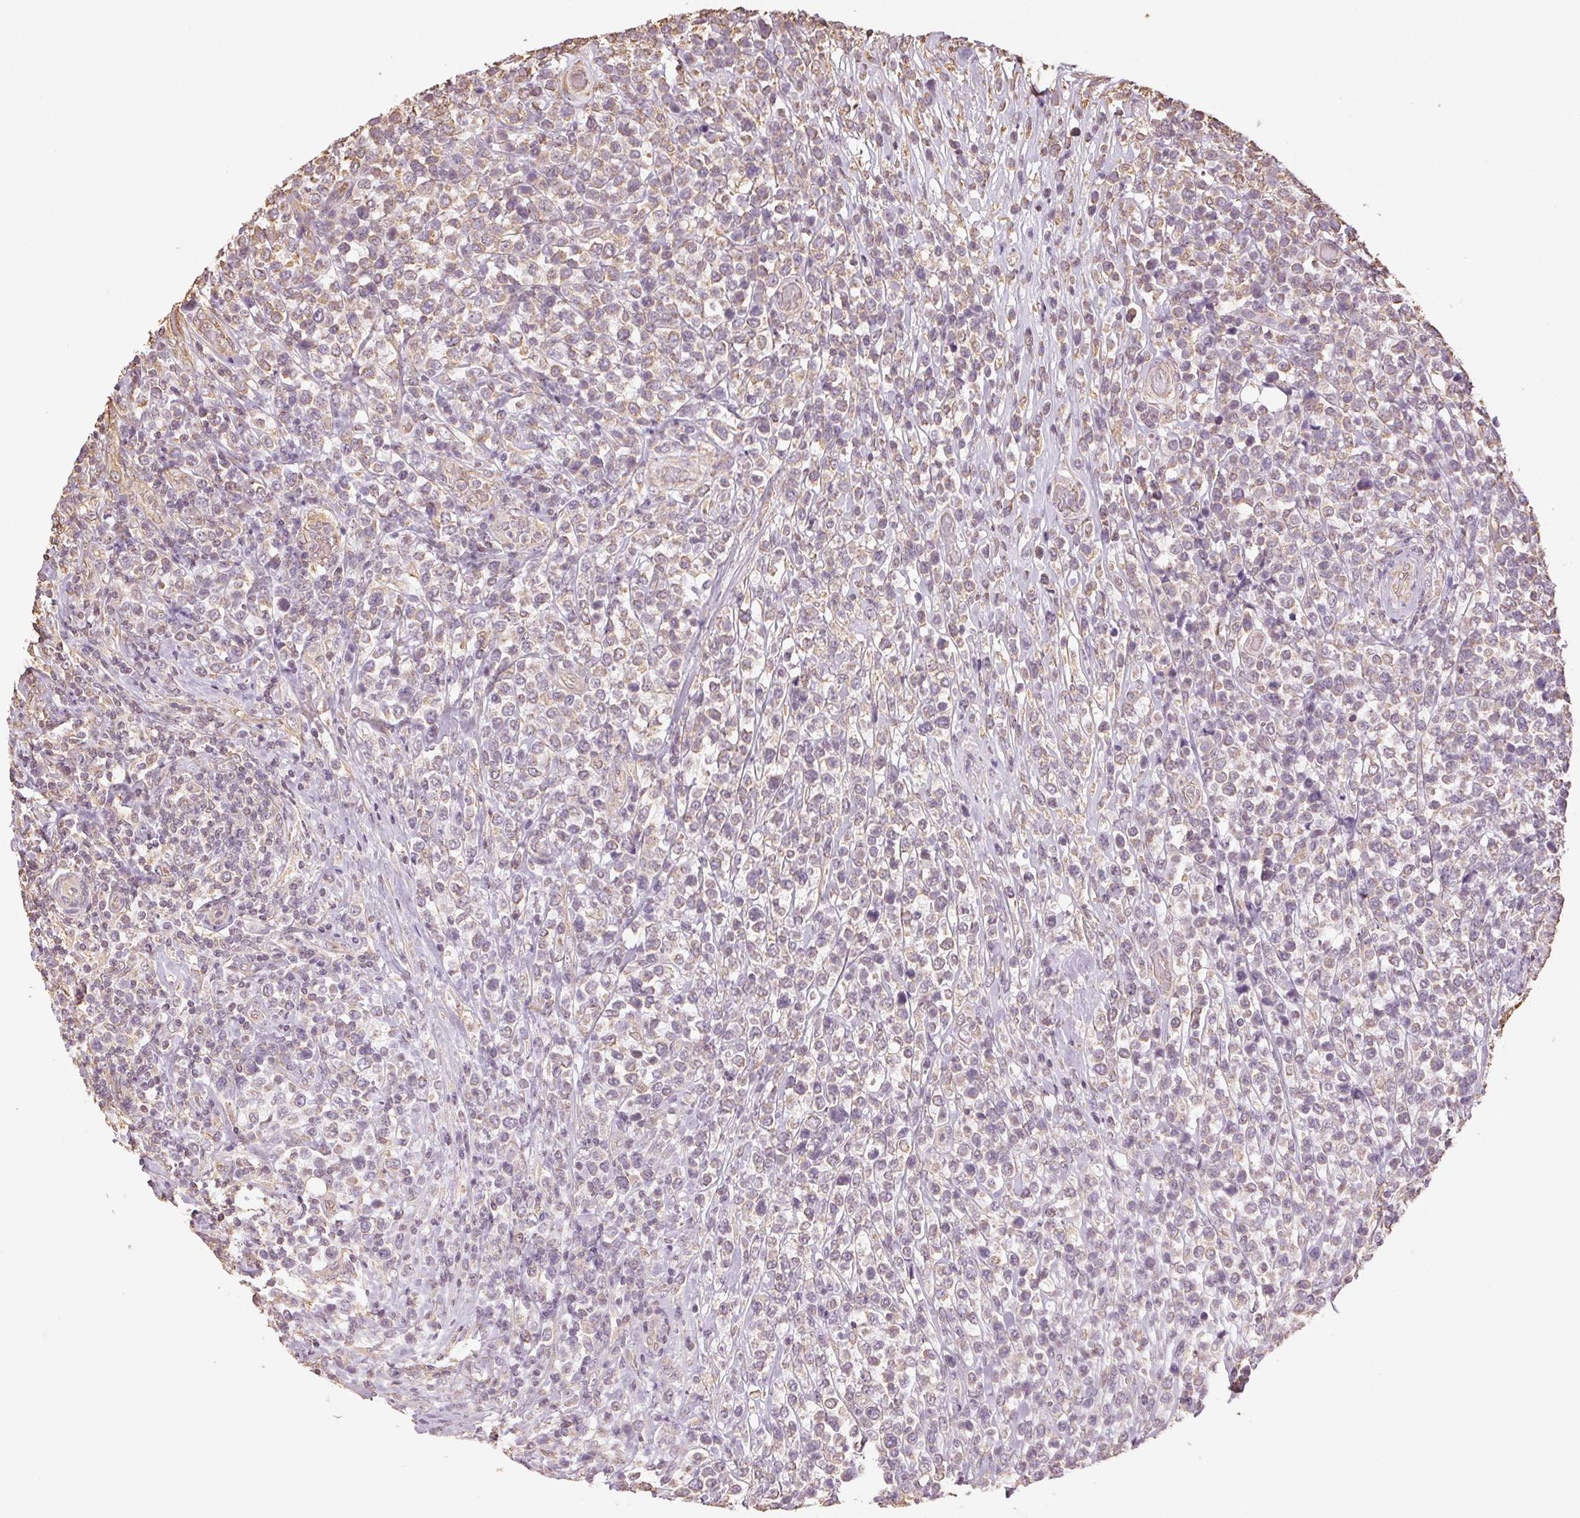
{"staining": {"intensity": "negative", "quantity": "none", "location": "none"}, "tissue": "lymphoma", "cell_type": "Tumor cells", "image_type": "cancer", "snomed": [{"axis": "morphology", "description": "Malignant lymphoma, non-Hodgkin's type, High grade"}, {"axis": "topography", "description": "Soft tissue"}], "caption": "Histopathology image shows no significant protein expression in tumor cells of lymphoma.", "gene": "COL7A1", "patient": {"sex": "female", "age": 56}}